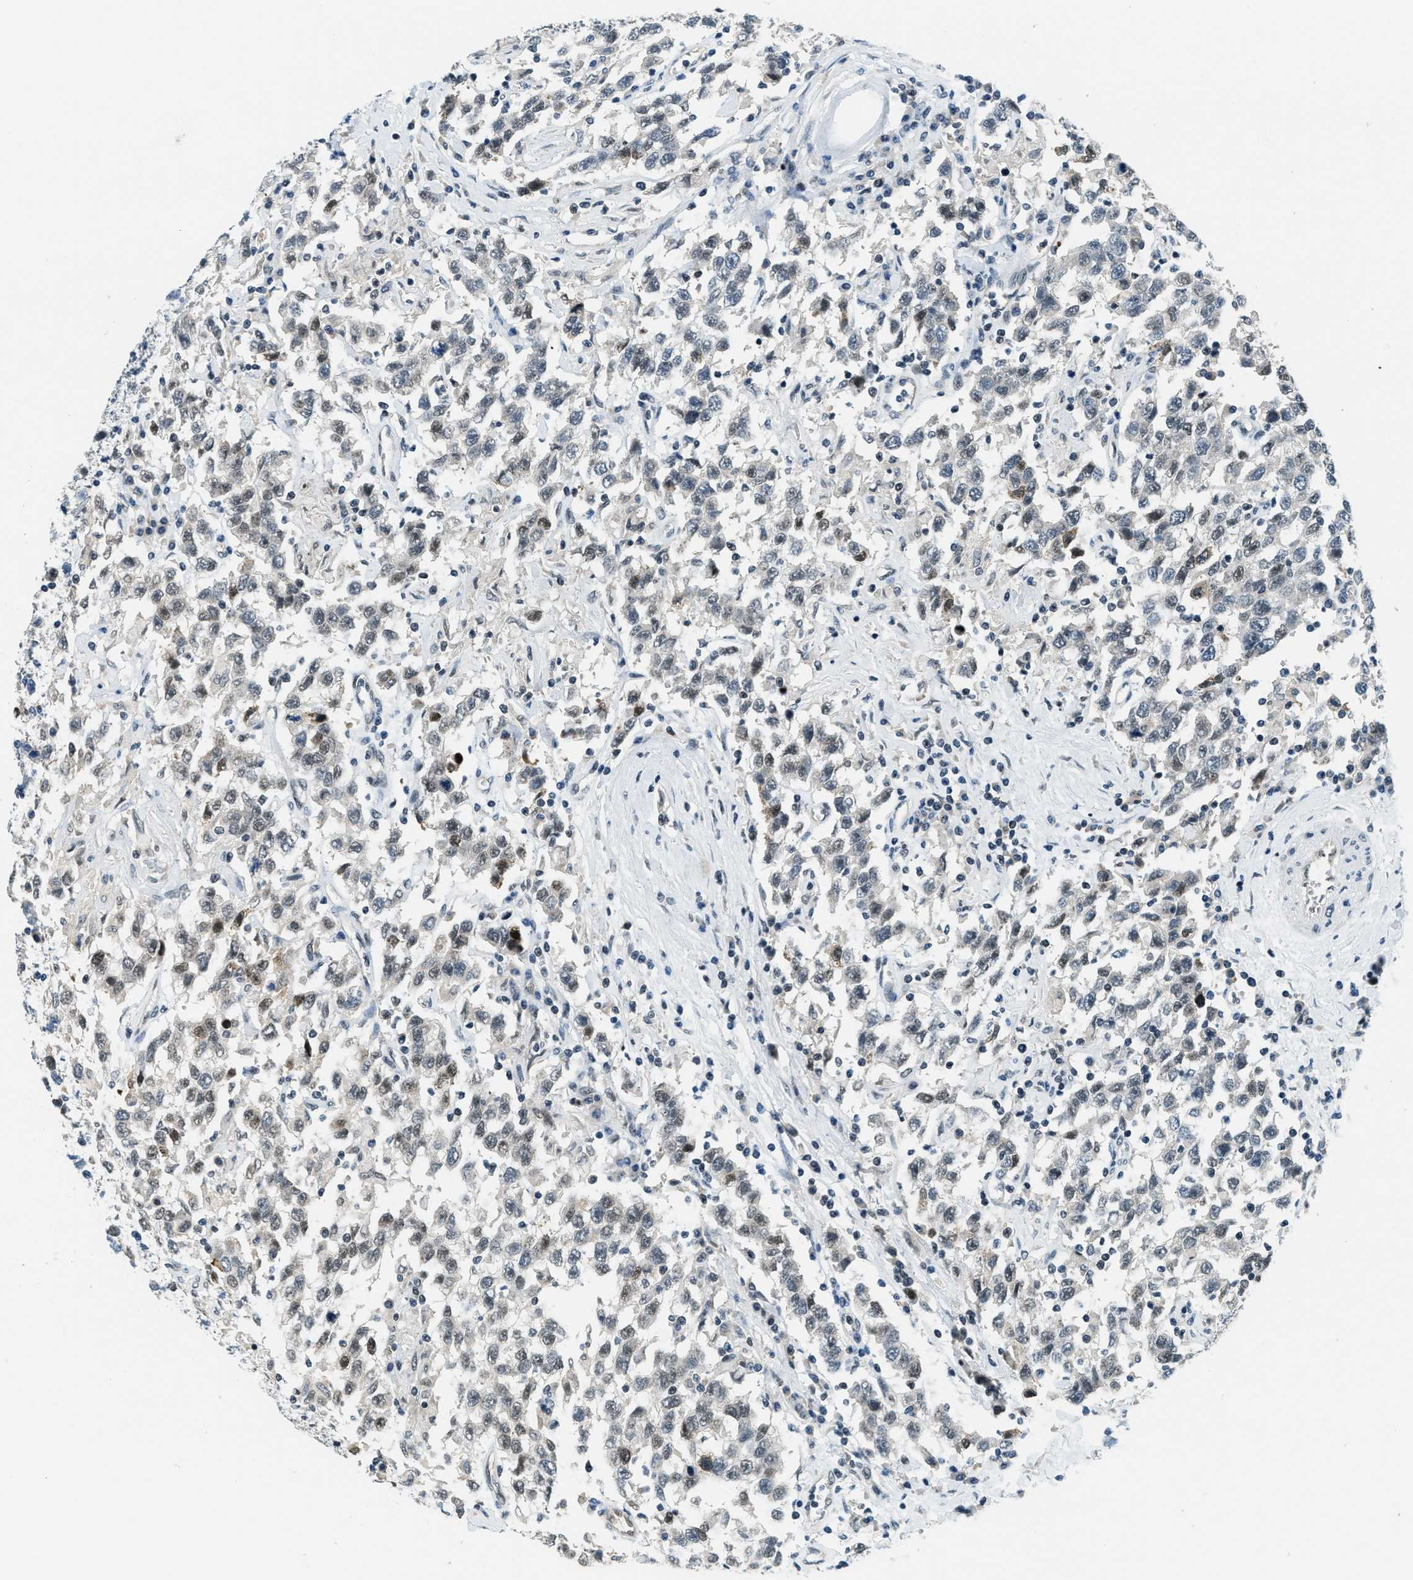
{"staining": {"intensity": "weak", "quantity": "25%-75%", "location": "nuclear"}, "tissue": "testis cancer", "cell_type": "Tumor cells", "image_type": "cancer", "snomed": [{"axis": "morphology", "description": "Seminoma, NOS"}, {"axis": "topography", "description": "Testis"}], "caption": "Testis cancer (seminoma) stained with a brown dye exhibits weak nuclear positive staining in about 25%-75% of tumor cells.", "gene": "KLF6", "patient": {"sex": "male", "age": 41}}